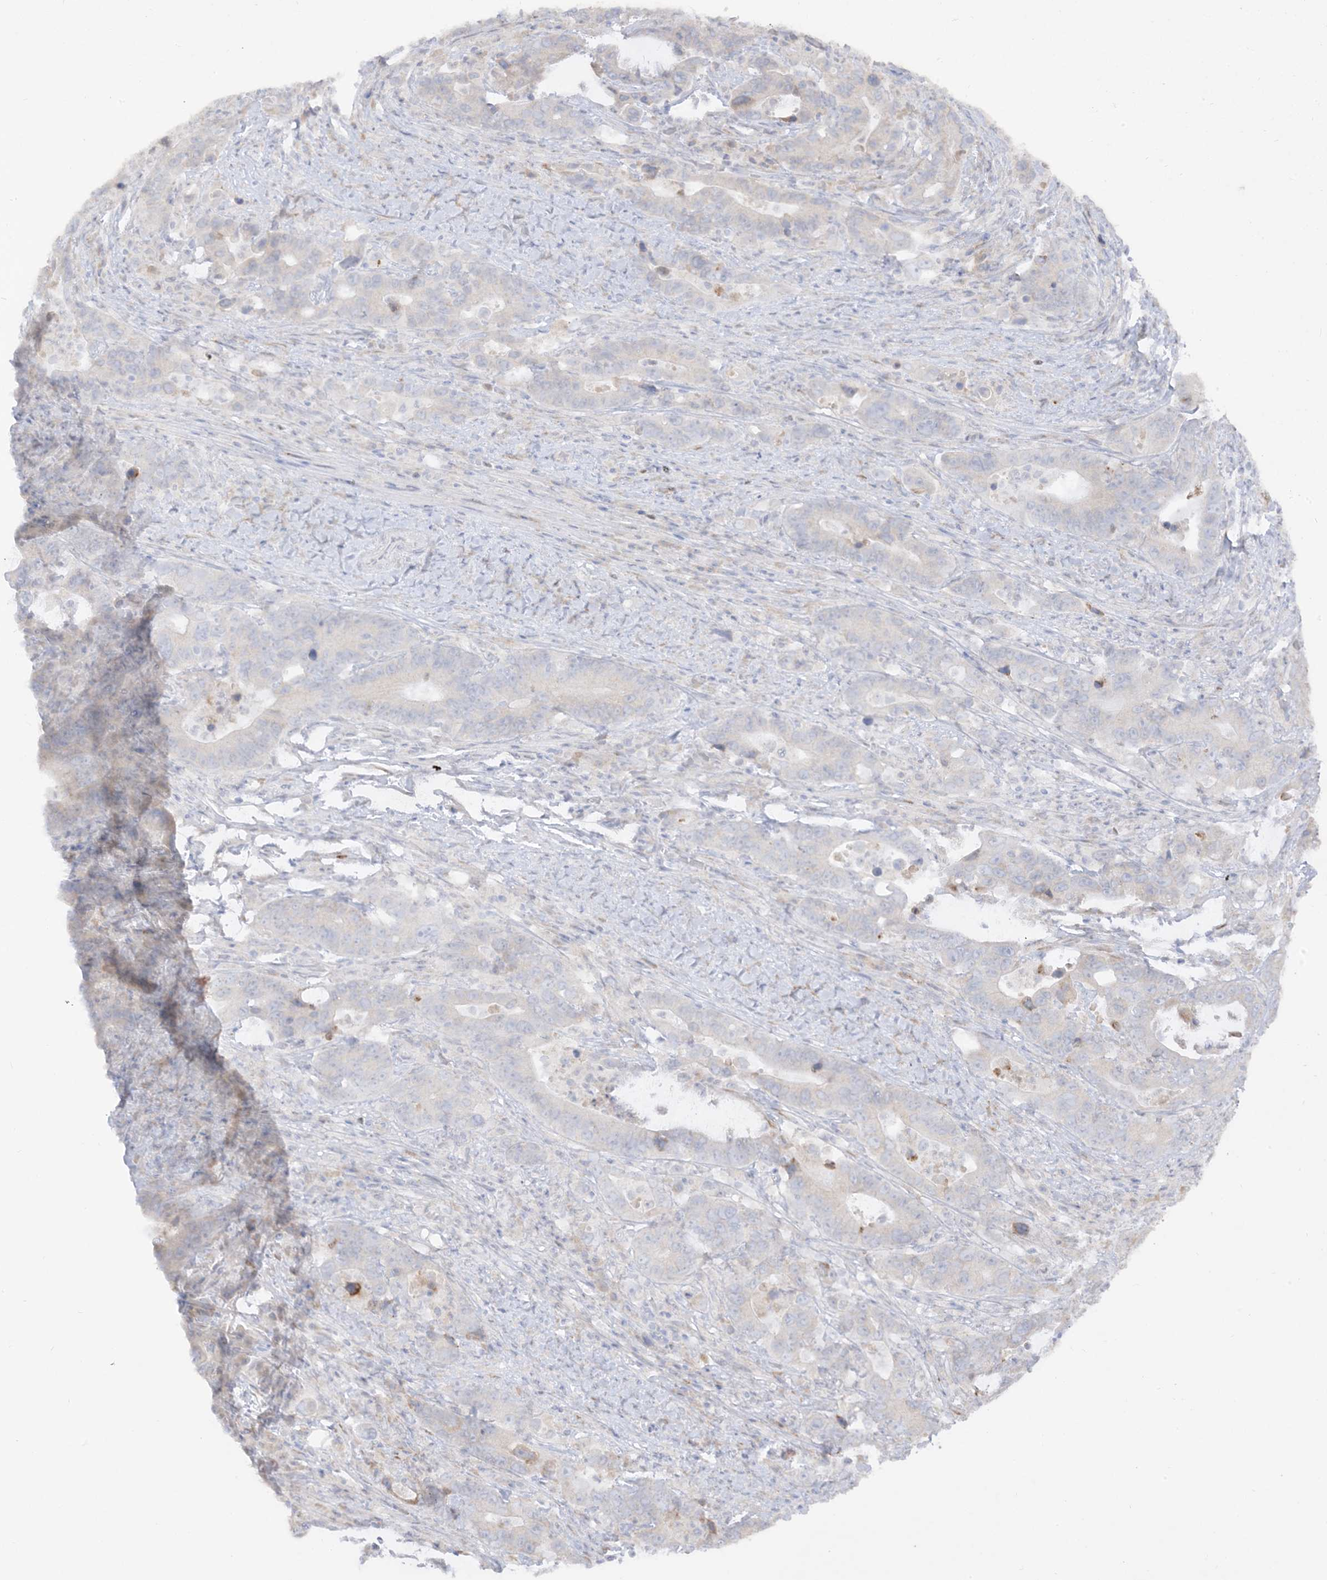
{"staining": {"intensity": "negative", "quantity": "none", "location": "none"}, "tissue": "colorectal cancer", "cell_type": "Tumor cells", "image_type": "cancer", "snomed": [{"axis": "morphology", "description": "Adenocarcinoma, NOS"}, {"axis": "topography", "description": "Colon"}], "caption": "Immunohistochemistry (IHC) of colorectal cancer shows no expression in tumor cells.", "gene": "LOXL3", "patient": {"sex": "female", "age": 75}}